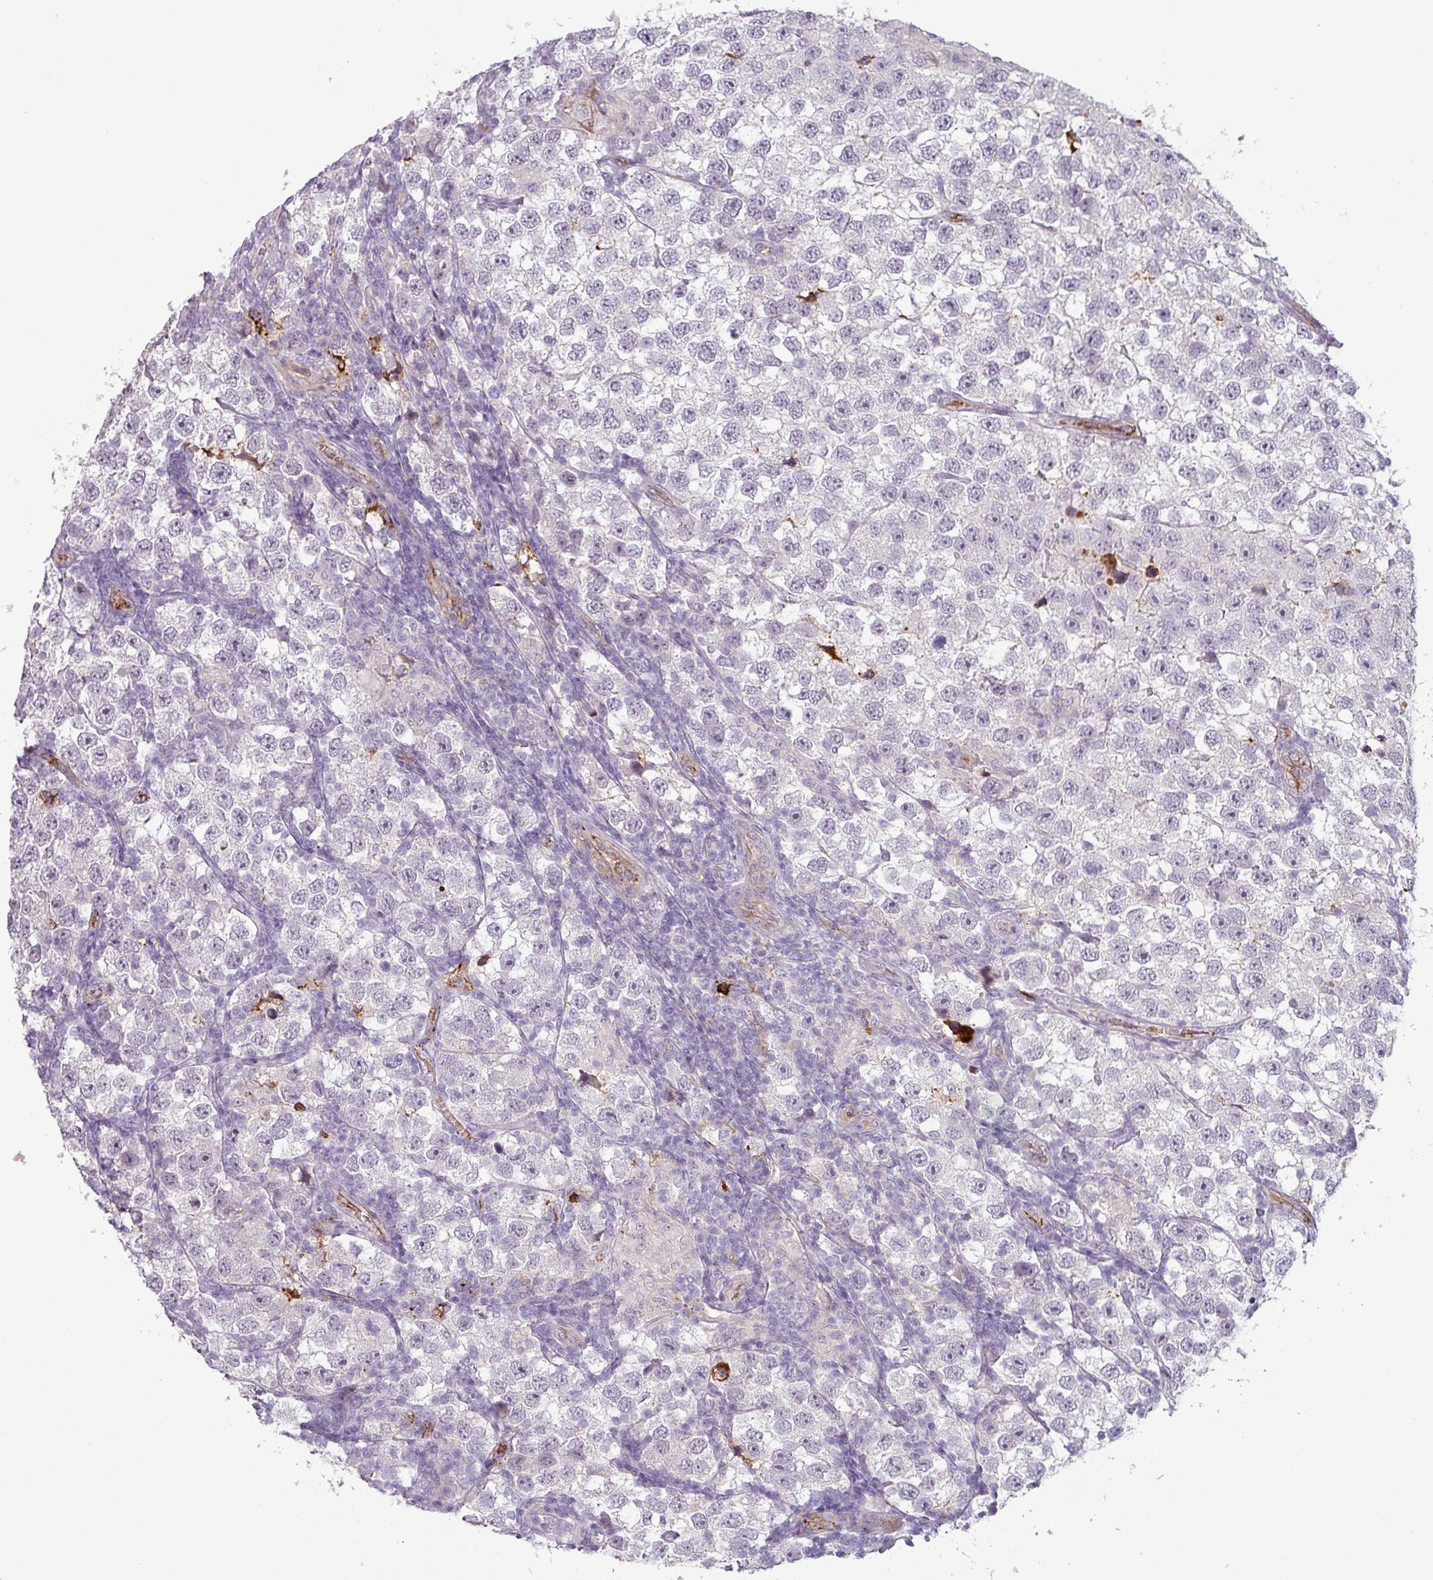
{"staining": {"intensity": "negative", "quantity": "none", "location": "none"}, "tissue": "testis cancer", "cell_type": "Tumor cells", "image_type": "cancer", "snomed": [{"axis": "morphology", "description": "Seminoma, NOS"}, {"axis": "topography", "description": "Testis"}], "caption": "IHC histopathology image of neoplastic tissue: testis cancer (seminoma) stained with DAB reveals no significant protein staining in tumor cells.", "gene": "APOC1", "patient": {"sex": "male", "age": 26}}